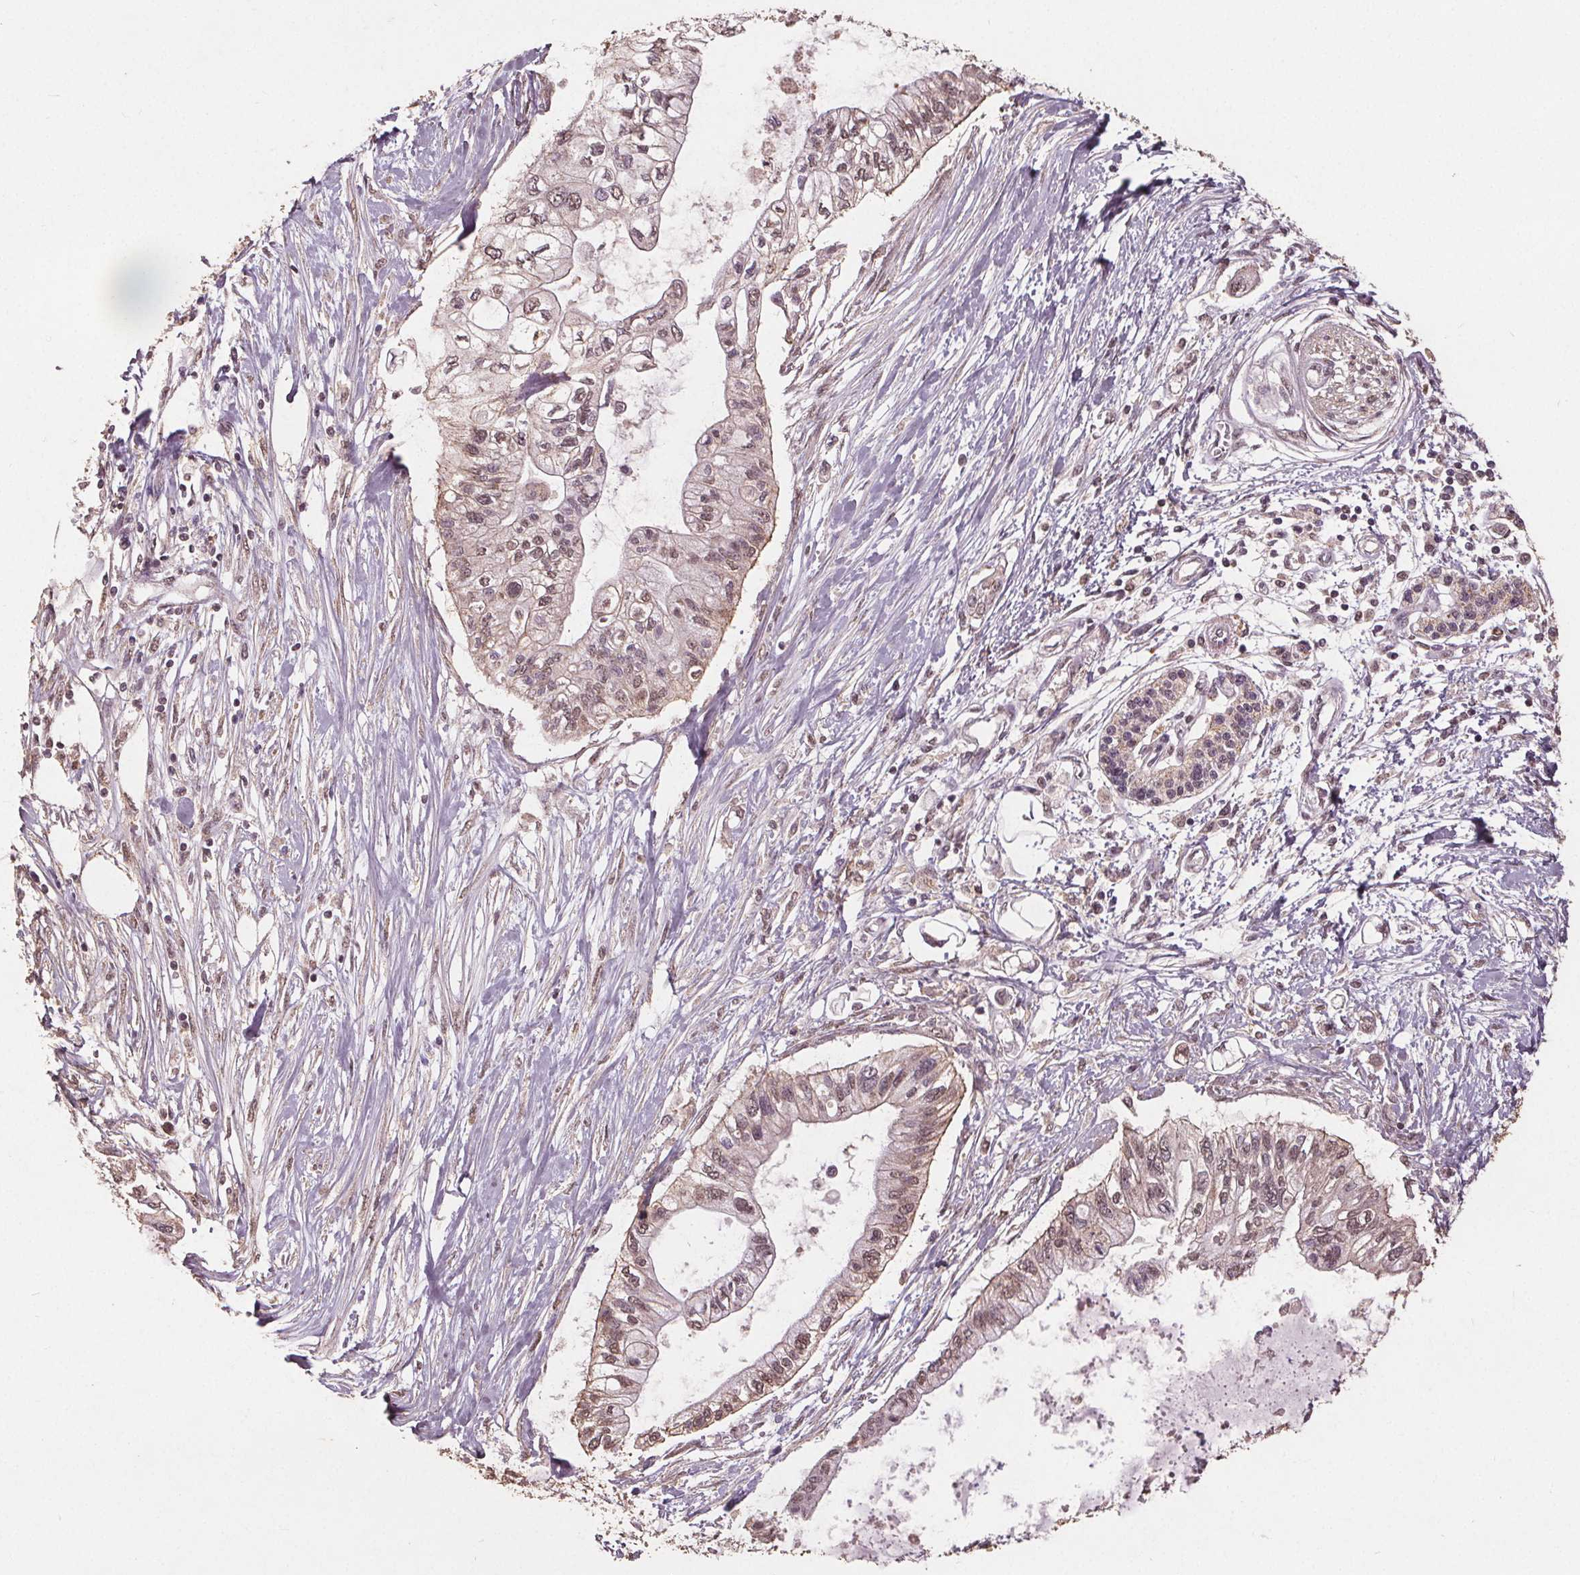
{"staining": {"intensity": "weak", "quantity": ">75%", "location": "nuclear"}, "tissue": "pancreatic cancer", "cell_type": "Tumor cells", "image_type": "cancer", "snomed": [{"axis": "morphology", "description": "Adenocarcinoma, NOS"}, {"axis": "topography", "description": "Pancreas"}], "caption": "Weak nuclear positivity for a protein is appreciated in approximately >75% of tumor cells of pancreatic adenocarcinoma using IHC.", "gene": "DSG3", "patient": {"sex": "female", "age": 77}}